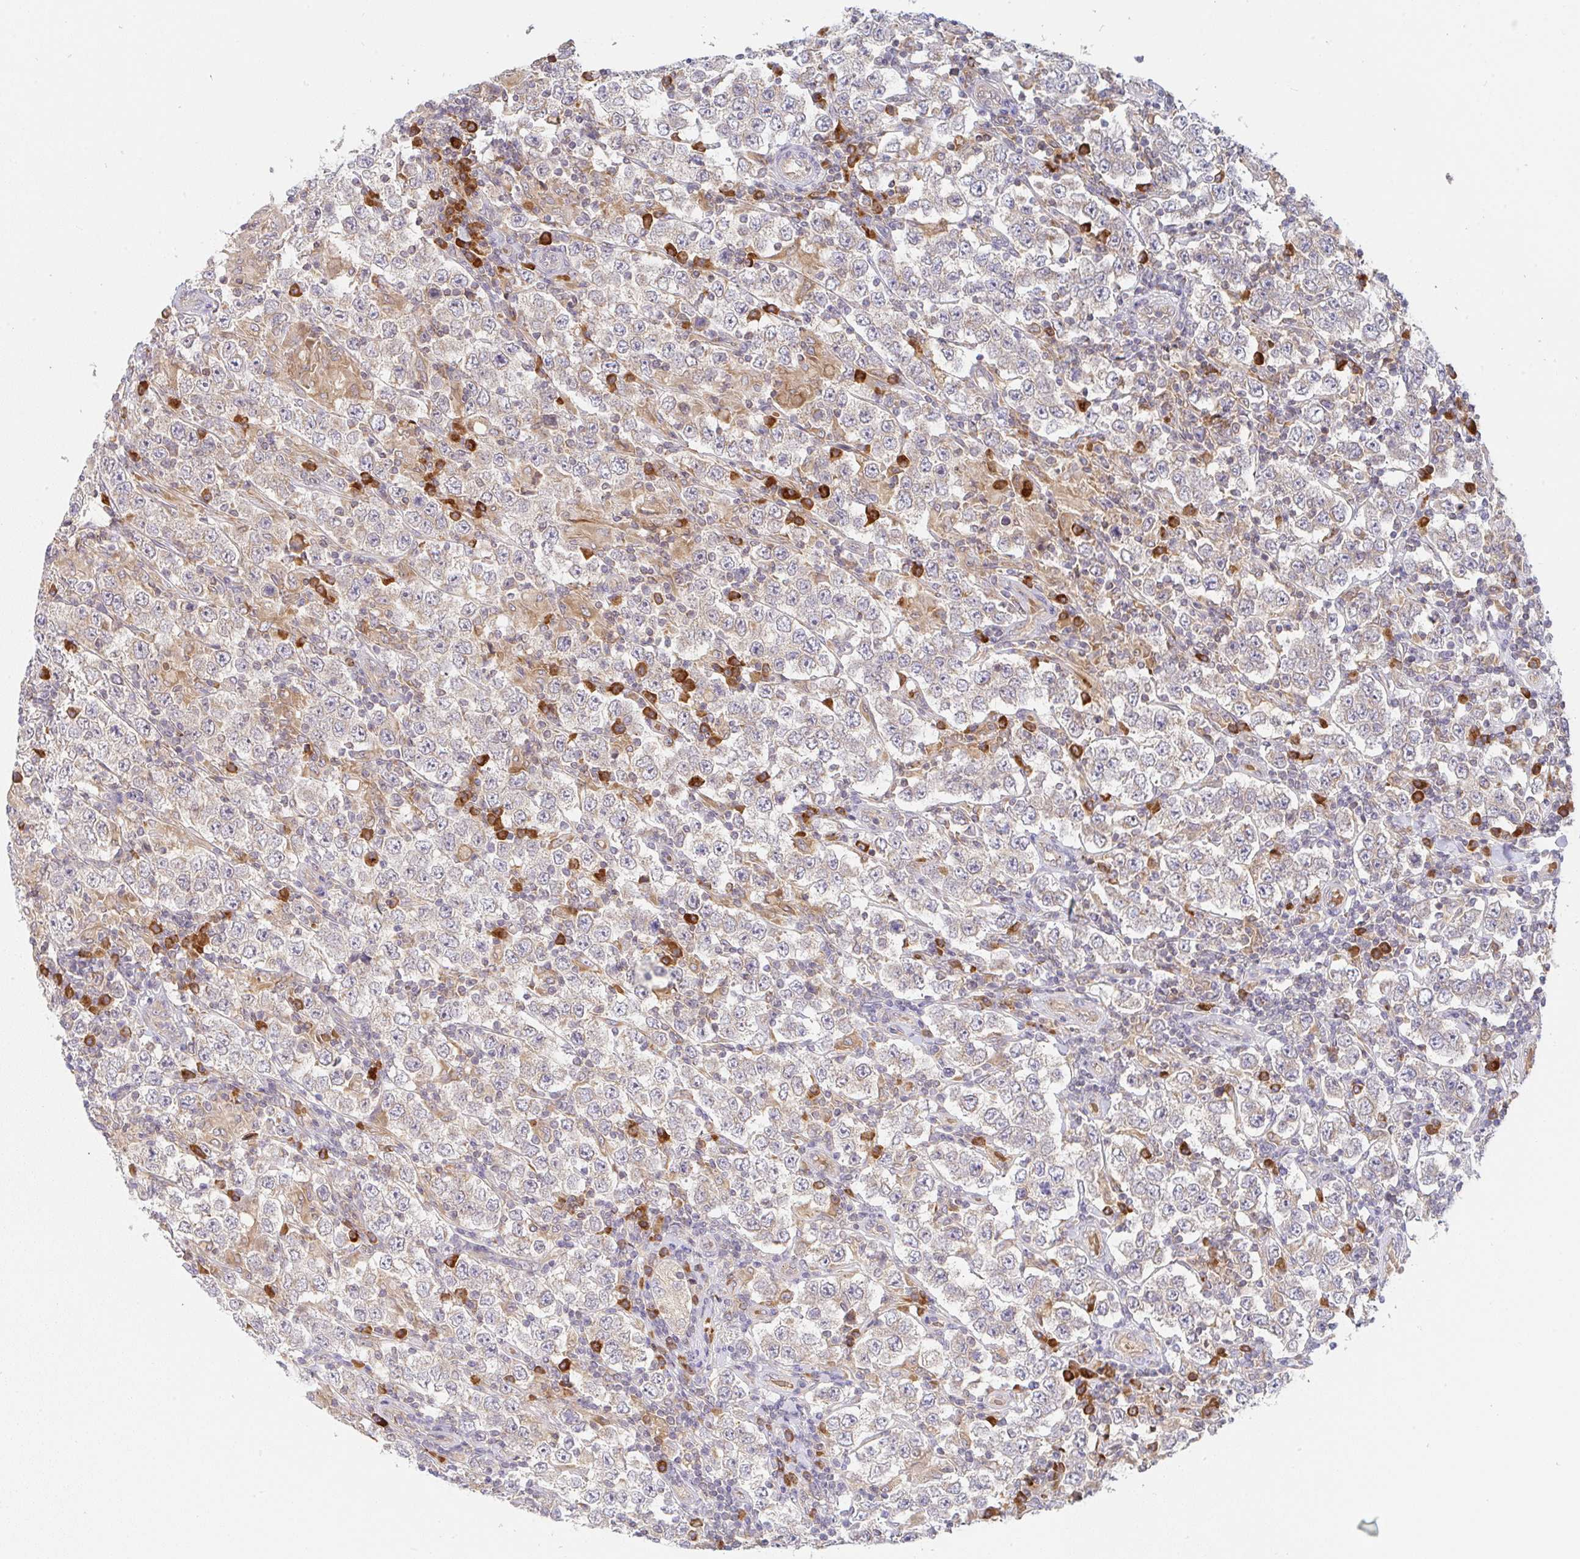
{"staining": {"intensity": "weak", "quantity": "<25%", "location": "cytoplasmic/membranous"}, "tissue": "testis cancer", "cell_type": "Tumor cells", "image_type": "cancer", "snomed": [{"axis": "morphology", "description": "Normal tissue, NOS"}, {"axis": "morphology", "description": "Urothelial carcinoma, High grade"}, {"axis": "morphology", "description": "Seminoma, NOS"}, {"axis": "morphology", "description": "Carcinoma, Embryonal, NOS"}, {"axis": "topography", "description": "Urinary bladder"}, {"axis": "topography", "description": "Testis"}], "caption": "An image of human testis cancer is negative for staining in tumor cells.", "gene": "DERL2", "patient": {"sex": "male", "age": 41}}